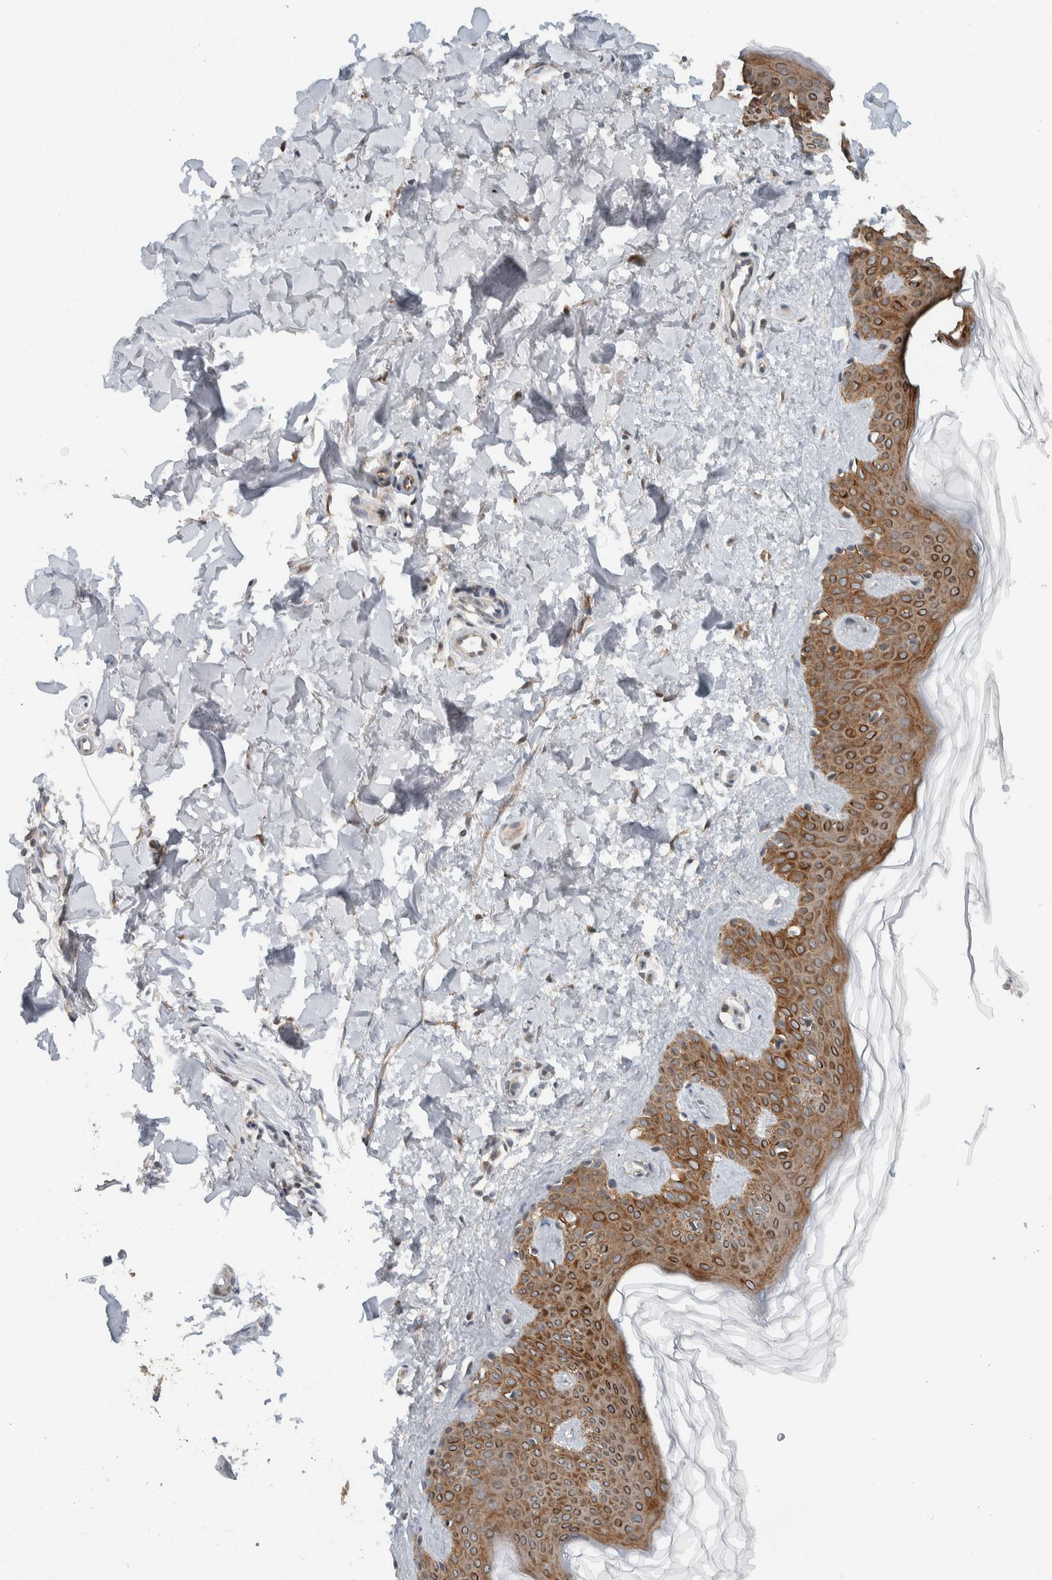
{"staining": {"intensity": "moderate", "quantity": ">75%", "location": "cytoplasmic/membranous"}, "tissue": "skin", "cell_type": "Fibroblasts", "image_type": "normal", "snomed": [{"axis": "morphology", "description": "Normal tissue, NOS"}, {"axis": "topography", "description": "Skin"}], "caption": "This is a micrograph of immunohistochemistry staining of benign skin, which shows moderate positivity in the cytoplasmic/membranous of fibroblasts.", "gene": "RERE", "patient": {"sex": "male", "age": 67}}